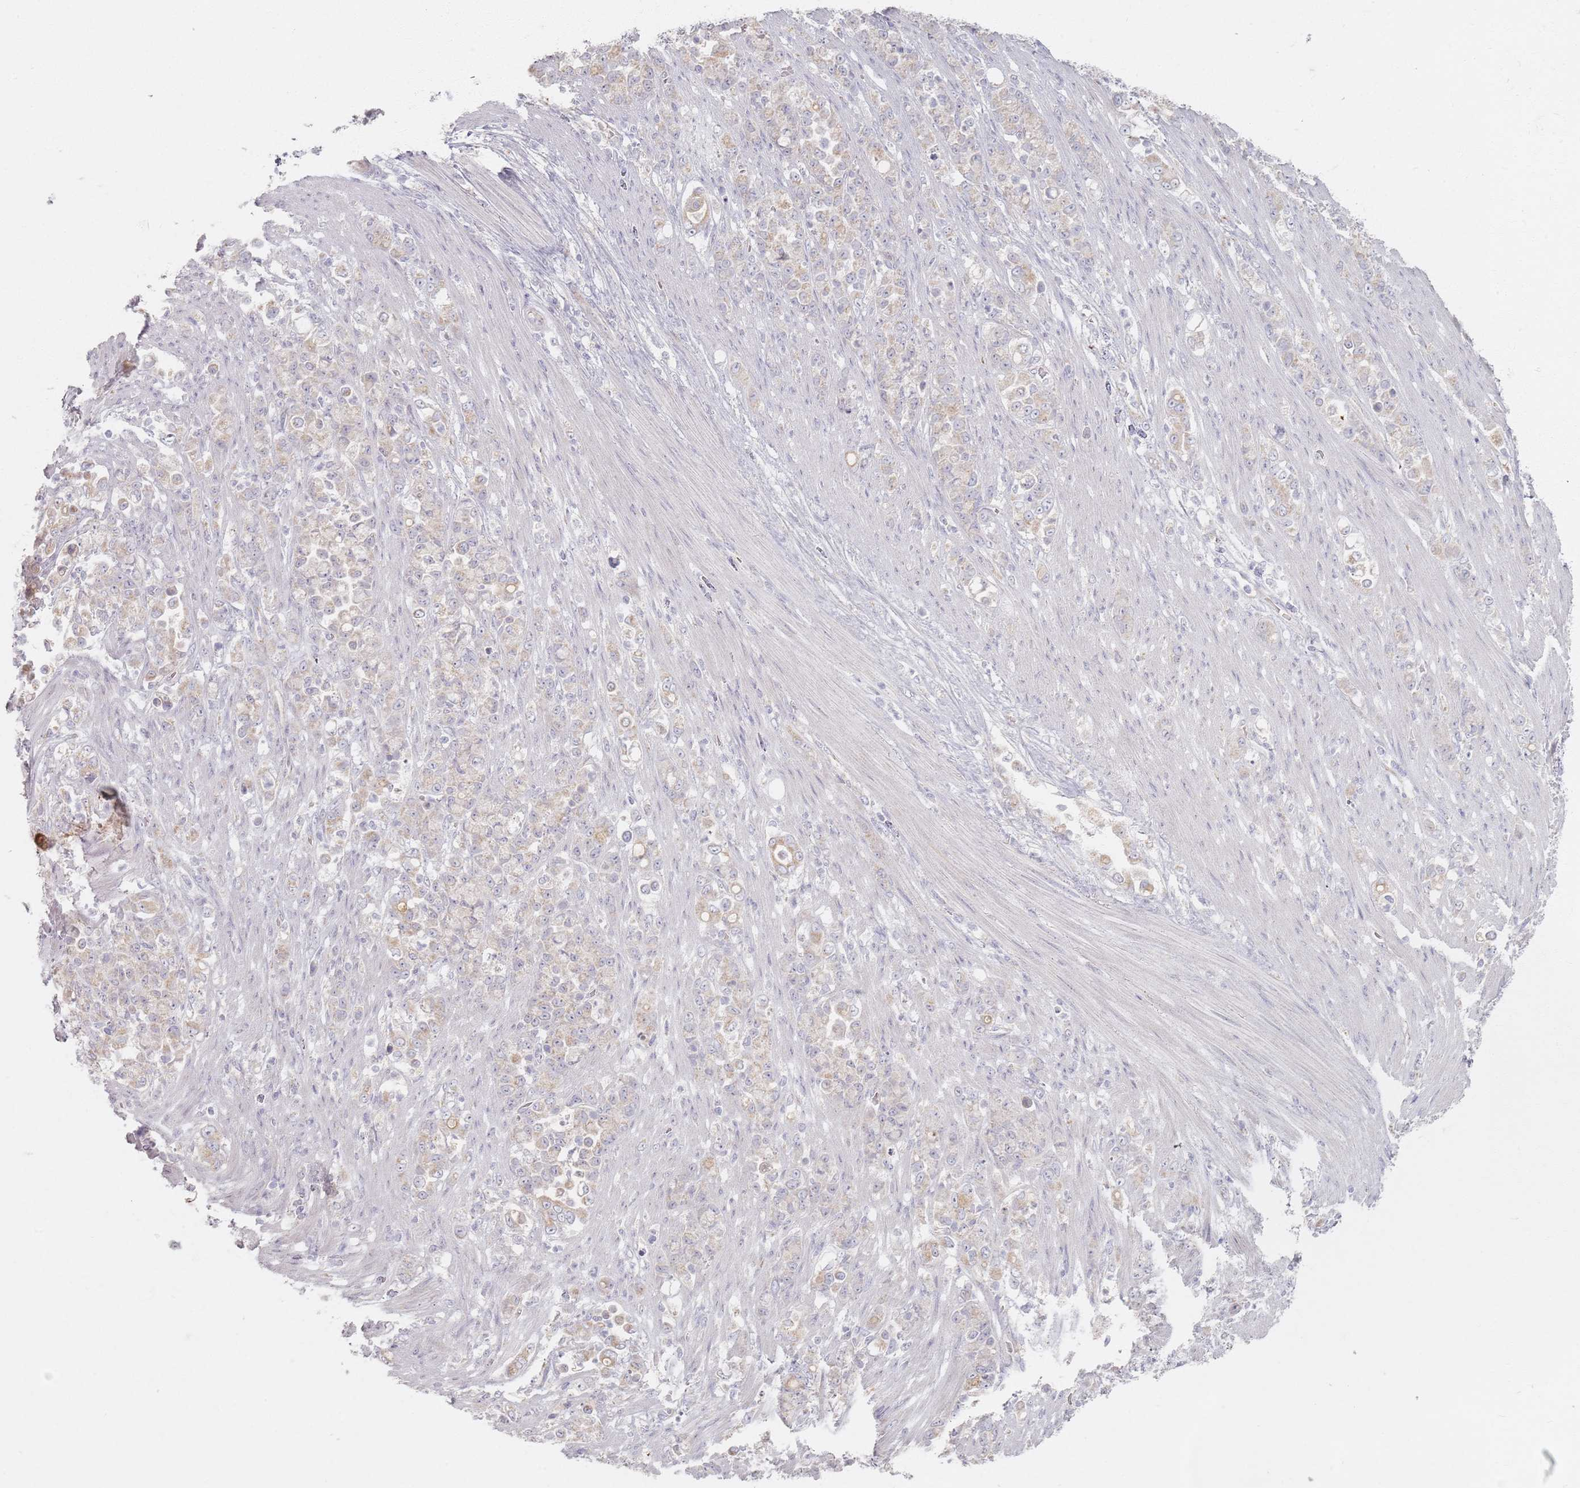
{"staining": {"intensity": "weak", "quantity": "<25%", "location": "cytoplasmic/membranous"}, "tissue": "stomach cancer", "cell_type": "Tumor cells", "image_type": "cancer", "snomed": [{"axis": "morphology", "description": "Normal tissue, NOS"}, {"axis": "morphology", "description": "Adenocarcinoma, NOS"}, {"axis": "topography", "description": "Stomach"}], "caption": "A histopathology image of adenocarcinoma (stomach) stained for a protein exhibits no brown staining in tumor cells.", "gene": "PKD2L2", "patient": {"sex": "female", "age": 79}}